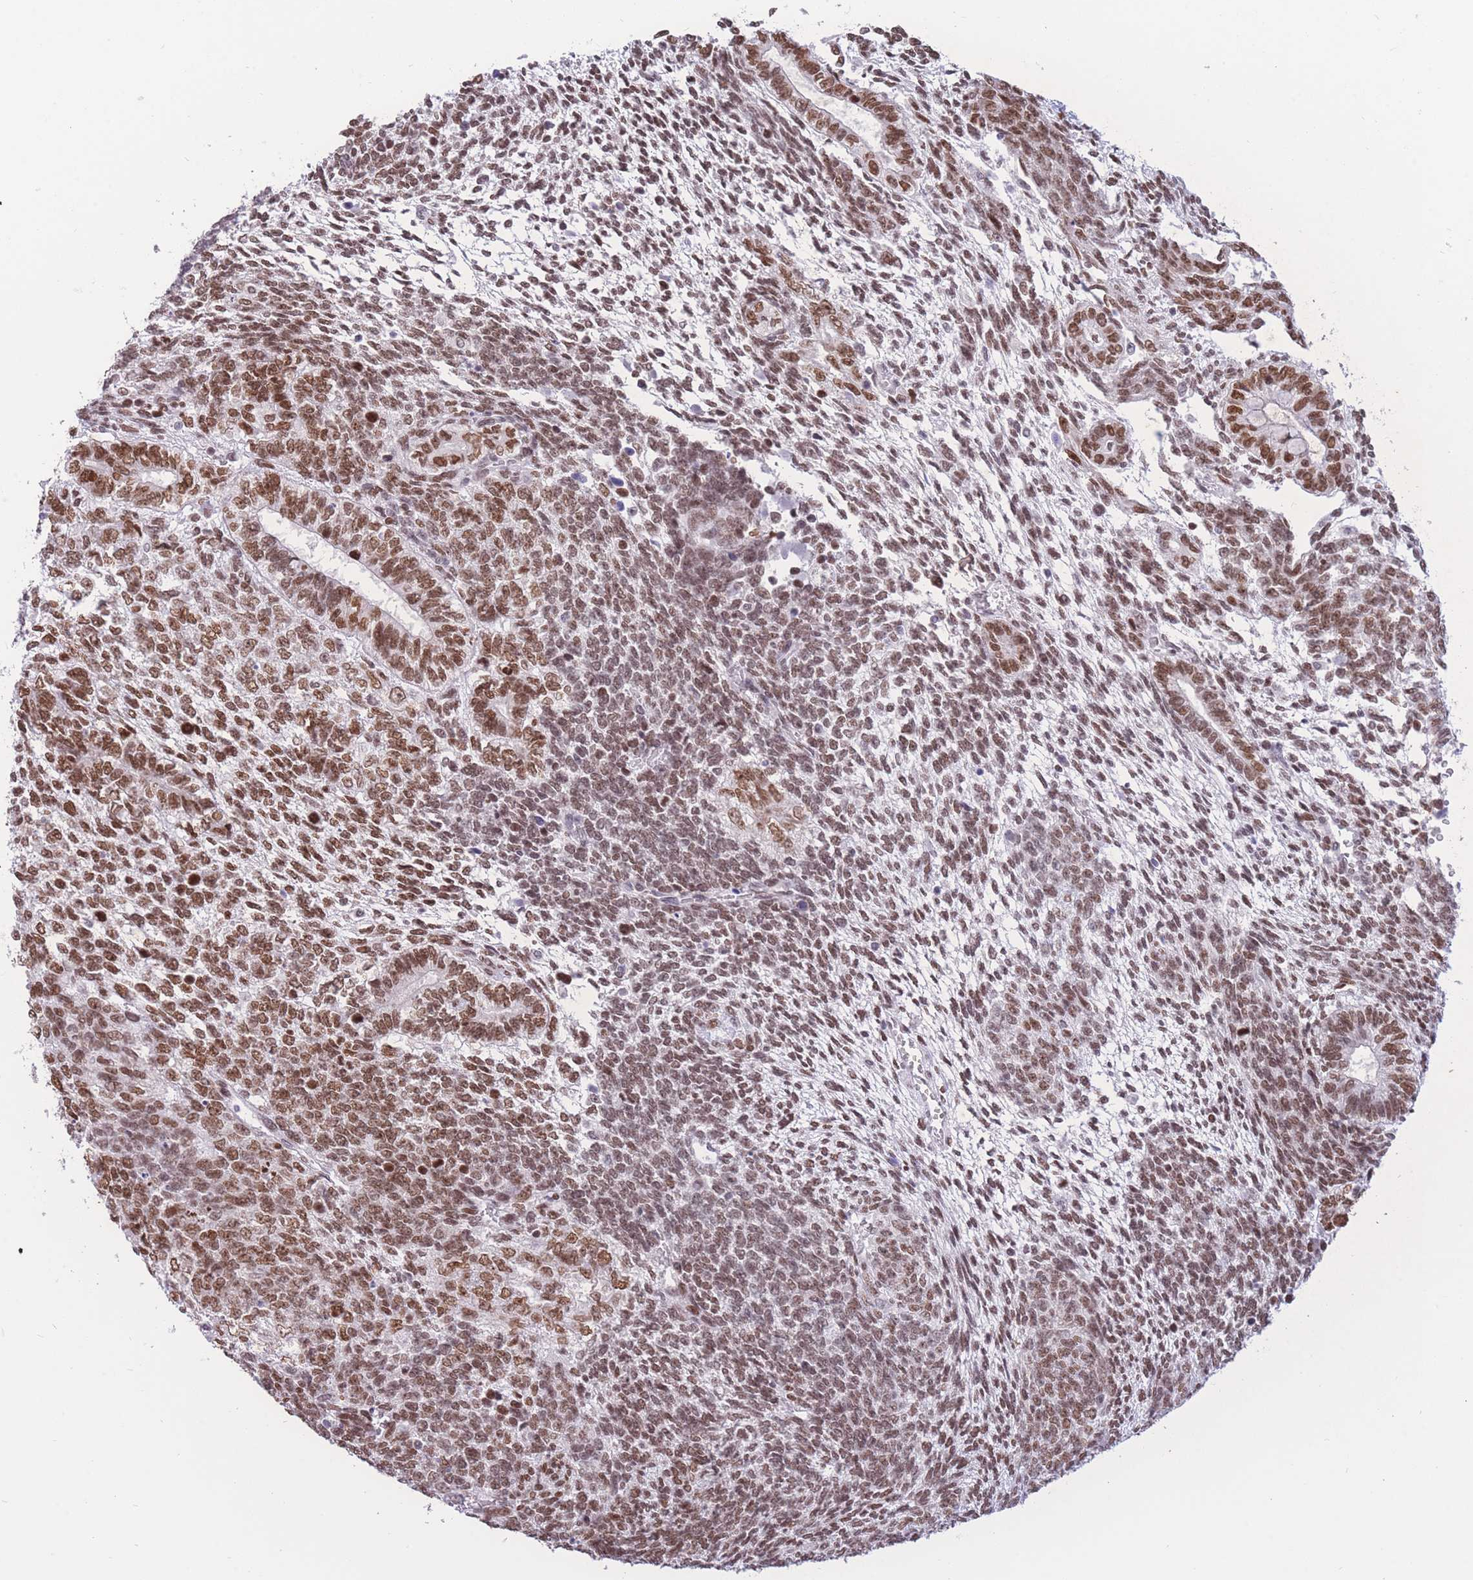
{"staining": {"intensity": "moderate", "quantity": ">75%", "location": "nuclear"}, "tissue": "testis cancer", "cell_type": "Tumor cells", "image_type": "cancer", "snomed": [{"axis": "morphology", "description": "Carcinoma, Embryonal, NOS"}, {"axis": "topography", "description": "Testis"}], "caption": "Protein staining of embryonal carcinoma (testis) tissue demonstrates moderate nuclear expression in about >75% of tumor cells. The staining is performed using DAB (3,3'-diaminobenzidine) brown chromogen to label protein expression. The nuclei are counter-stained blue using hematoxylin.", "gene": "HMGN1", "patient": {"sex": "male", "age": 23}}